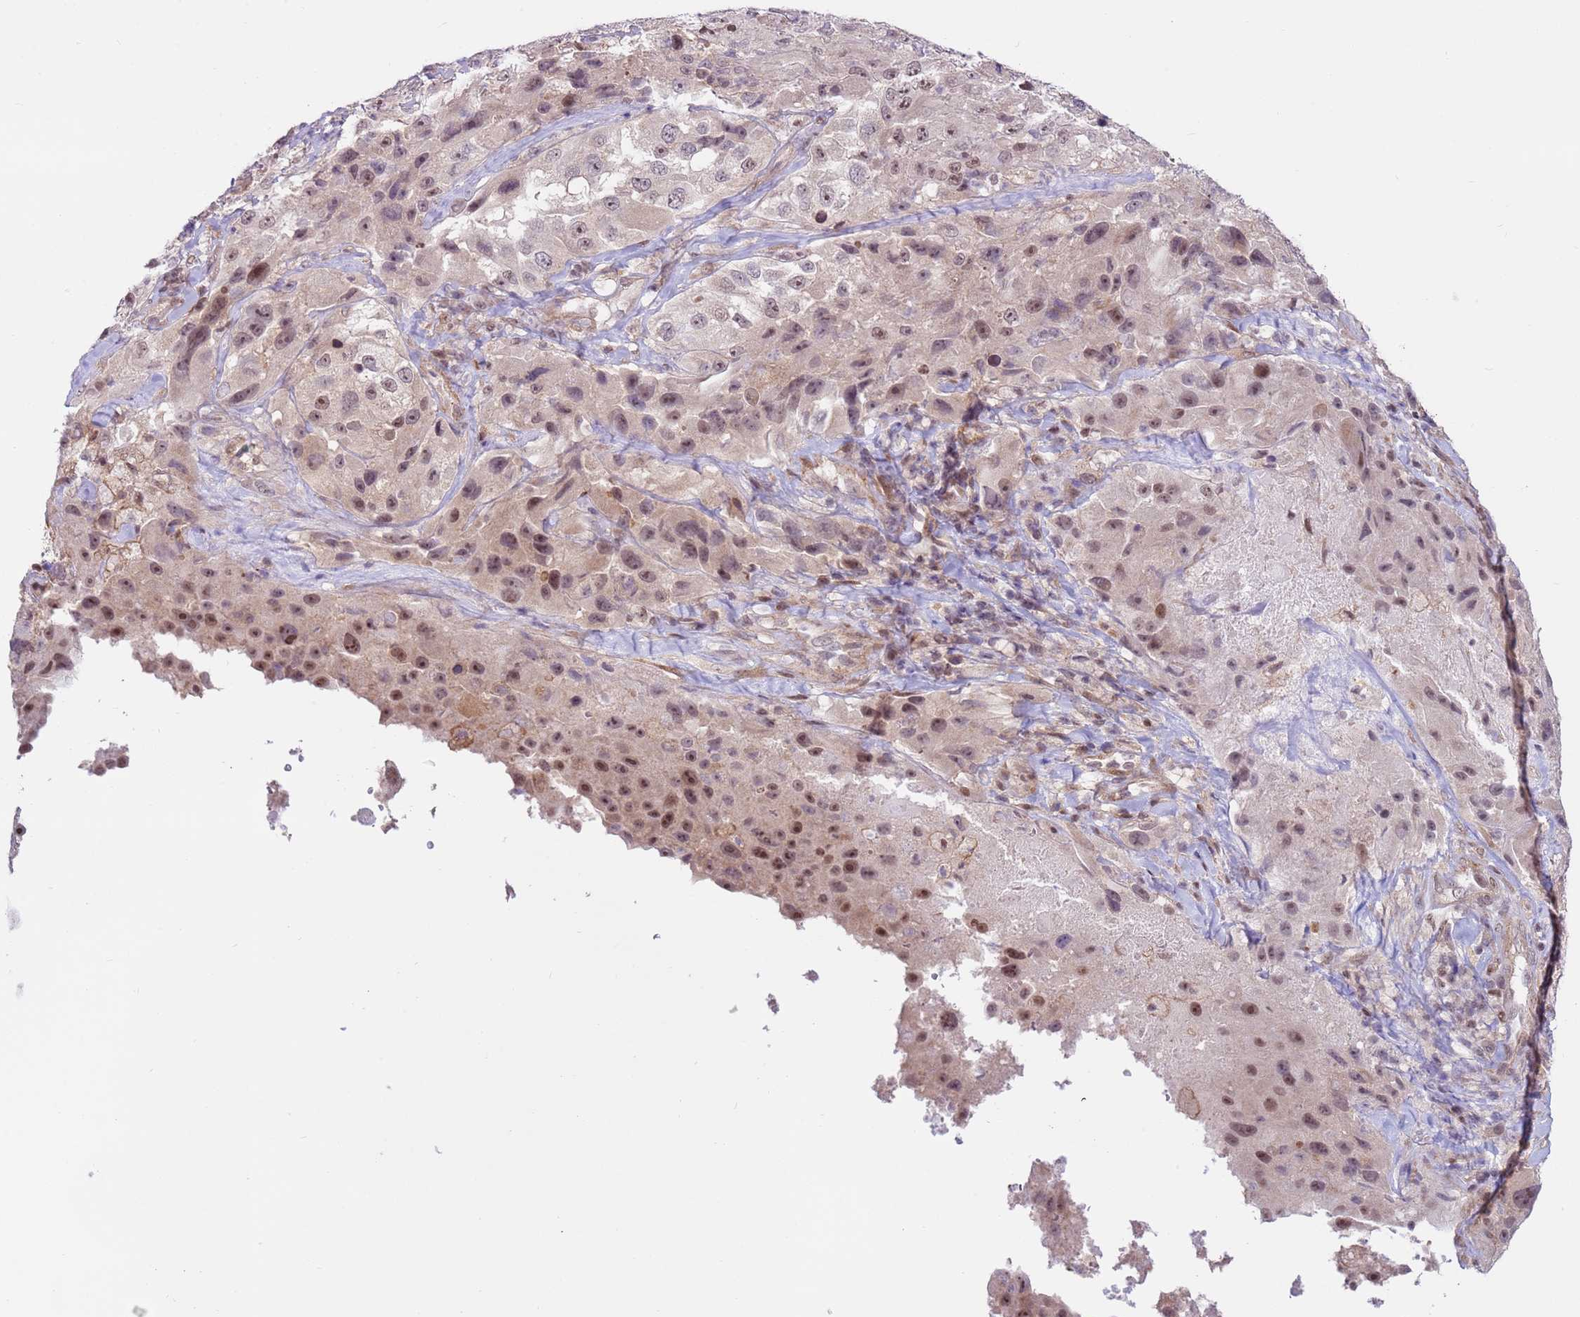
{"staining": {"intensity": "moderate", "quantity": ">75%", "location": "nuclear"}, "tissue": "melanoma", "cell_type": "Tumor cells", "image_type": "cancer", "snomed": [{"axis": "morphology", "description": "Malignant melanoma, Metastatic site"}, {"axis": "topography", "description": "Lymph node"}], "caption": "Approximately >75% of tumor cells in human melanoma display moderate nuclear protein expression as visualized by brown immunohistochemical staining.", "gene": "DCAF4", "patient": {"sex": "male", "age": 62}}